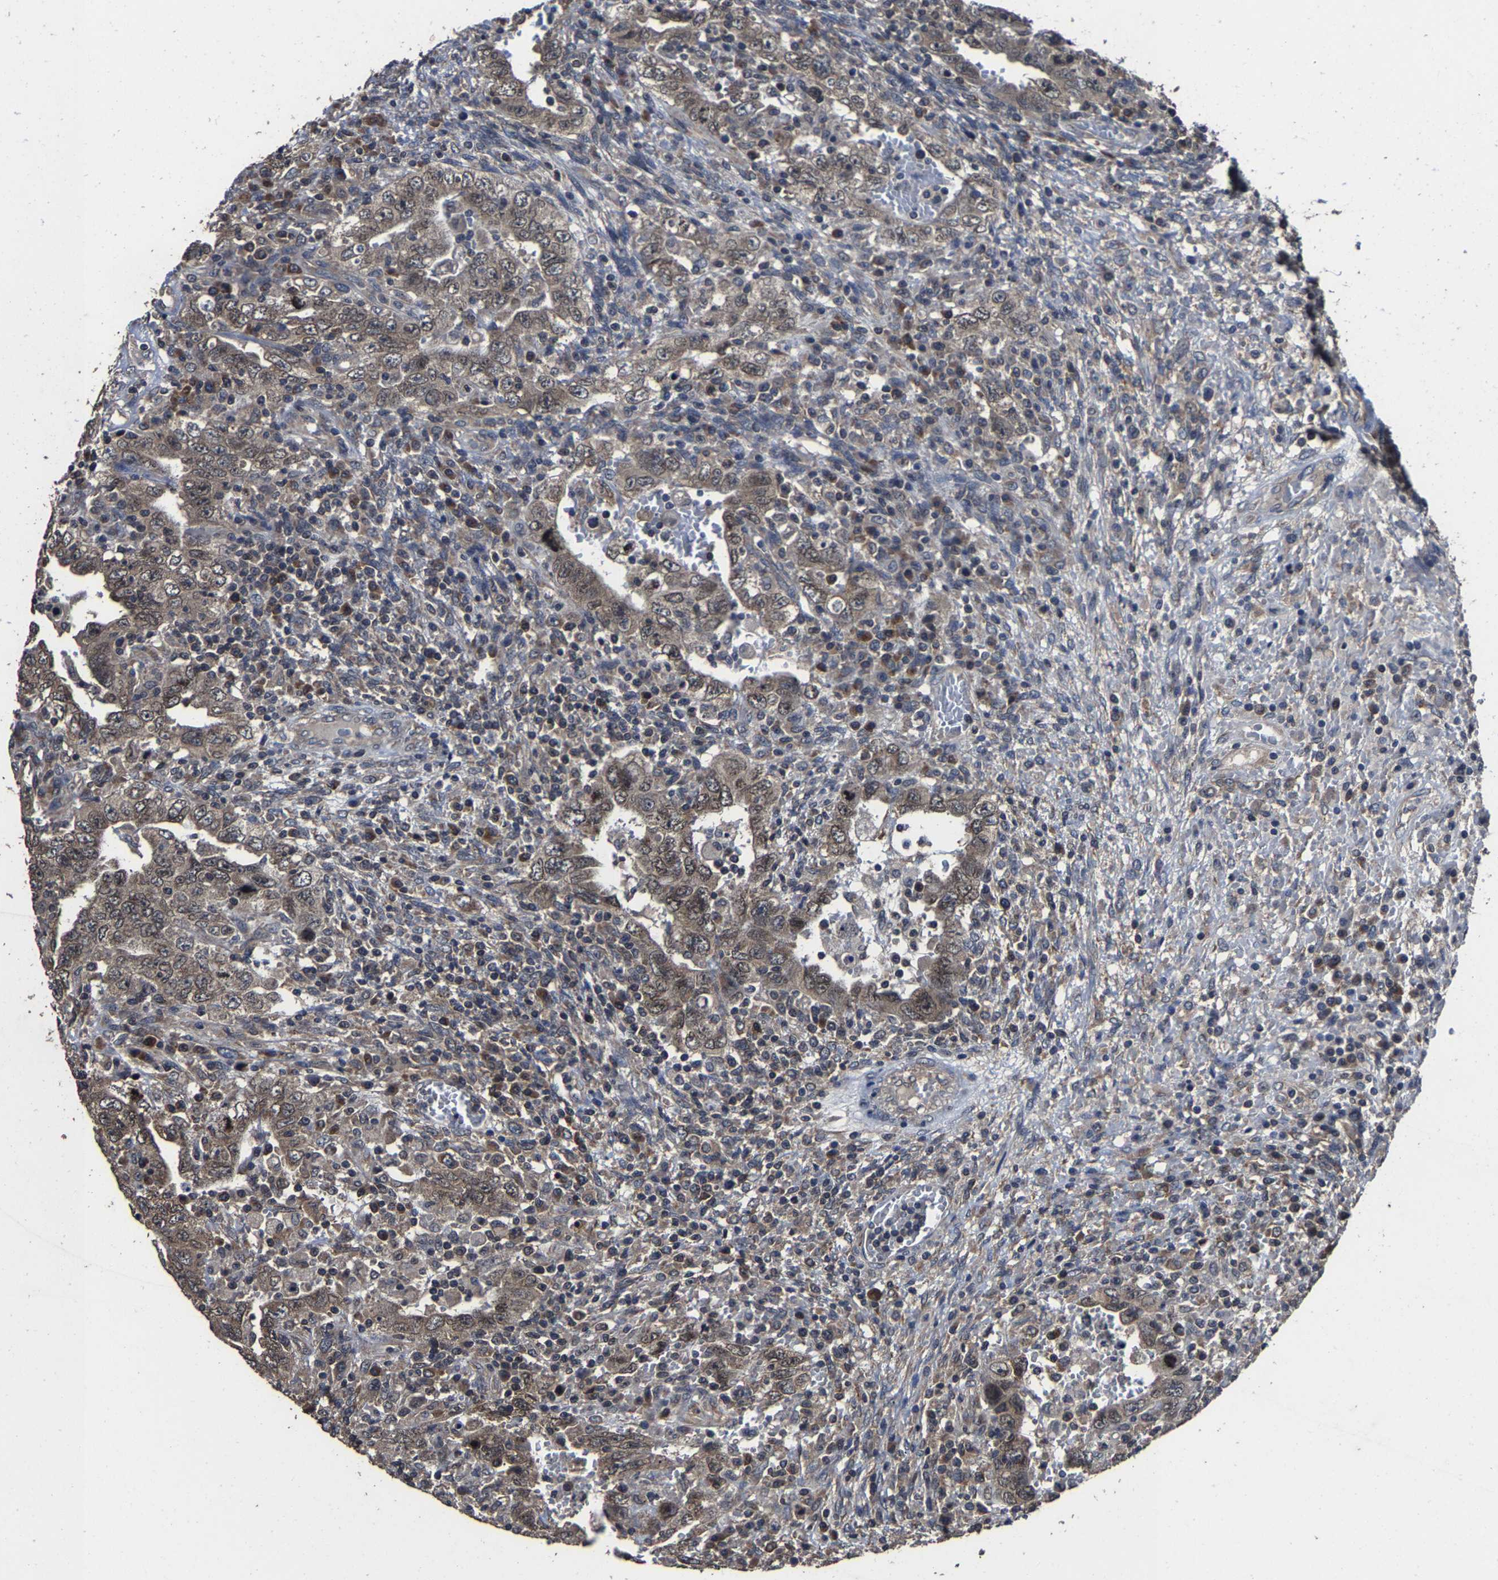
{"staining": {"intensity": "moderate", "quantity": ">75%", "location": "cytoplasmic/membranous"}, "tissue": "testis cancer", "cell_type": "Tumor cells", "image_type": "cancer", "snomed": [{"axis": "morphology", "description": "Carcinoma, Embryonal, NOS"}, {"axis": "topography", "description": "Testis"}], "caption": "This is an image of immunohistochemistry (IHC) staining of testis cancer (embryonal carcinoma), which shows moderate staining in the cytoplasmic/membranous of tumor cells.", "gene": "EBAG9", "patient": {"sex": "male", "age": 26}}